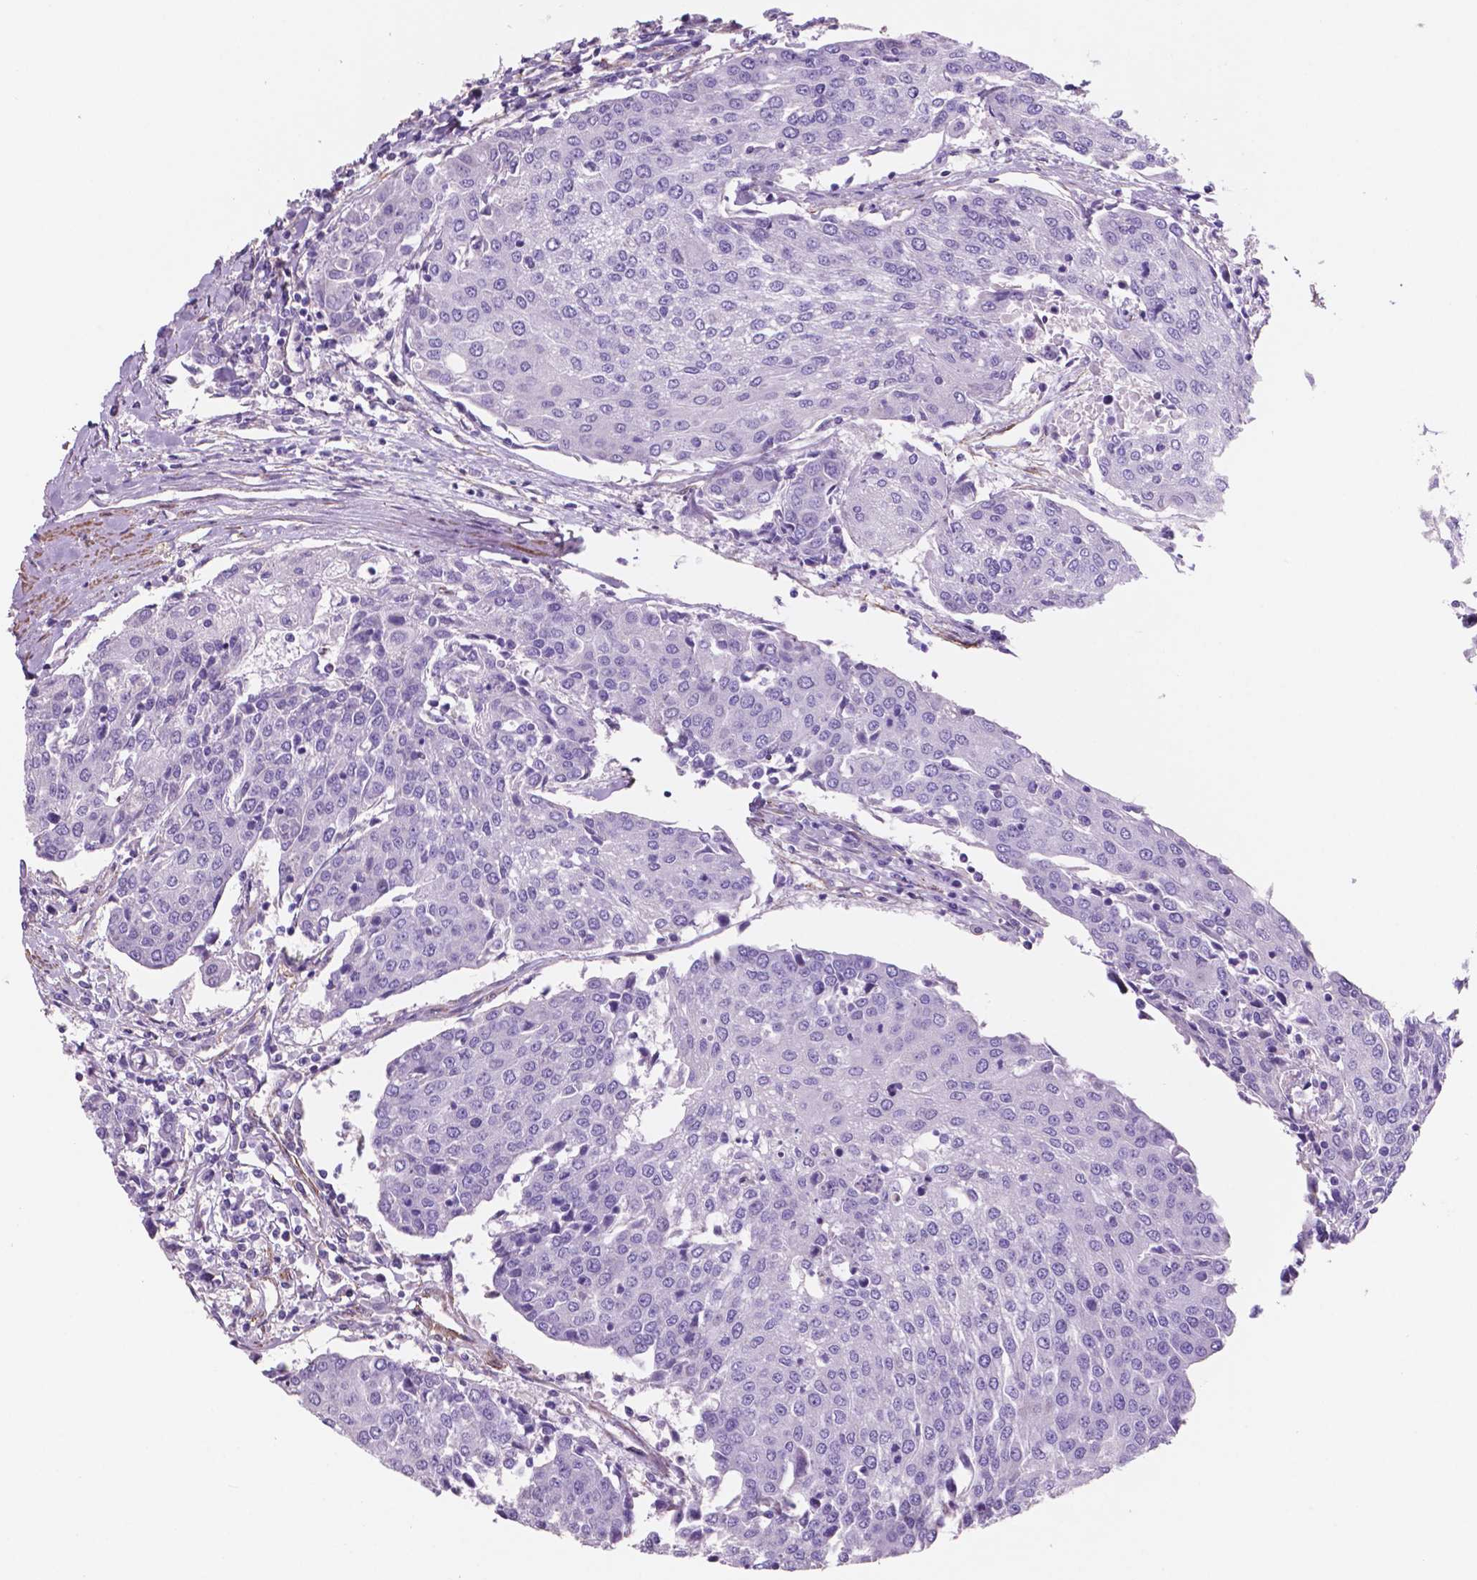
{"staining": {"intensity": "negative", "quantity": "none", "location": "none"}, "tissue": "urothelial cancer", "cell_type": "Tumor cells", "image_type": "cancer", "snomed": [{"axis": "morphology", "description": "Urothelial carcinoma, High grade"}, {"axis": "topography", "description": "Urinary bladder"}], "caption": "Immunohistochemistry of human urothelial carcinoma (high-grade) exhibits no expression in tumor cells.", "gene": "TOR2A", "patient": {"sex": "female", "age": 85}}